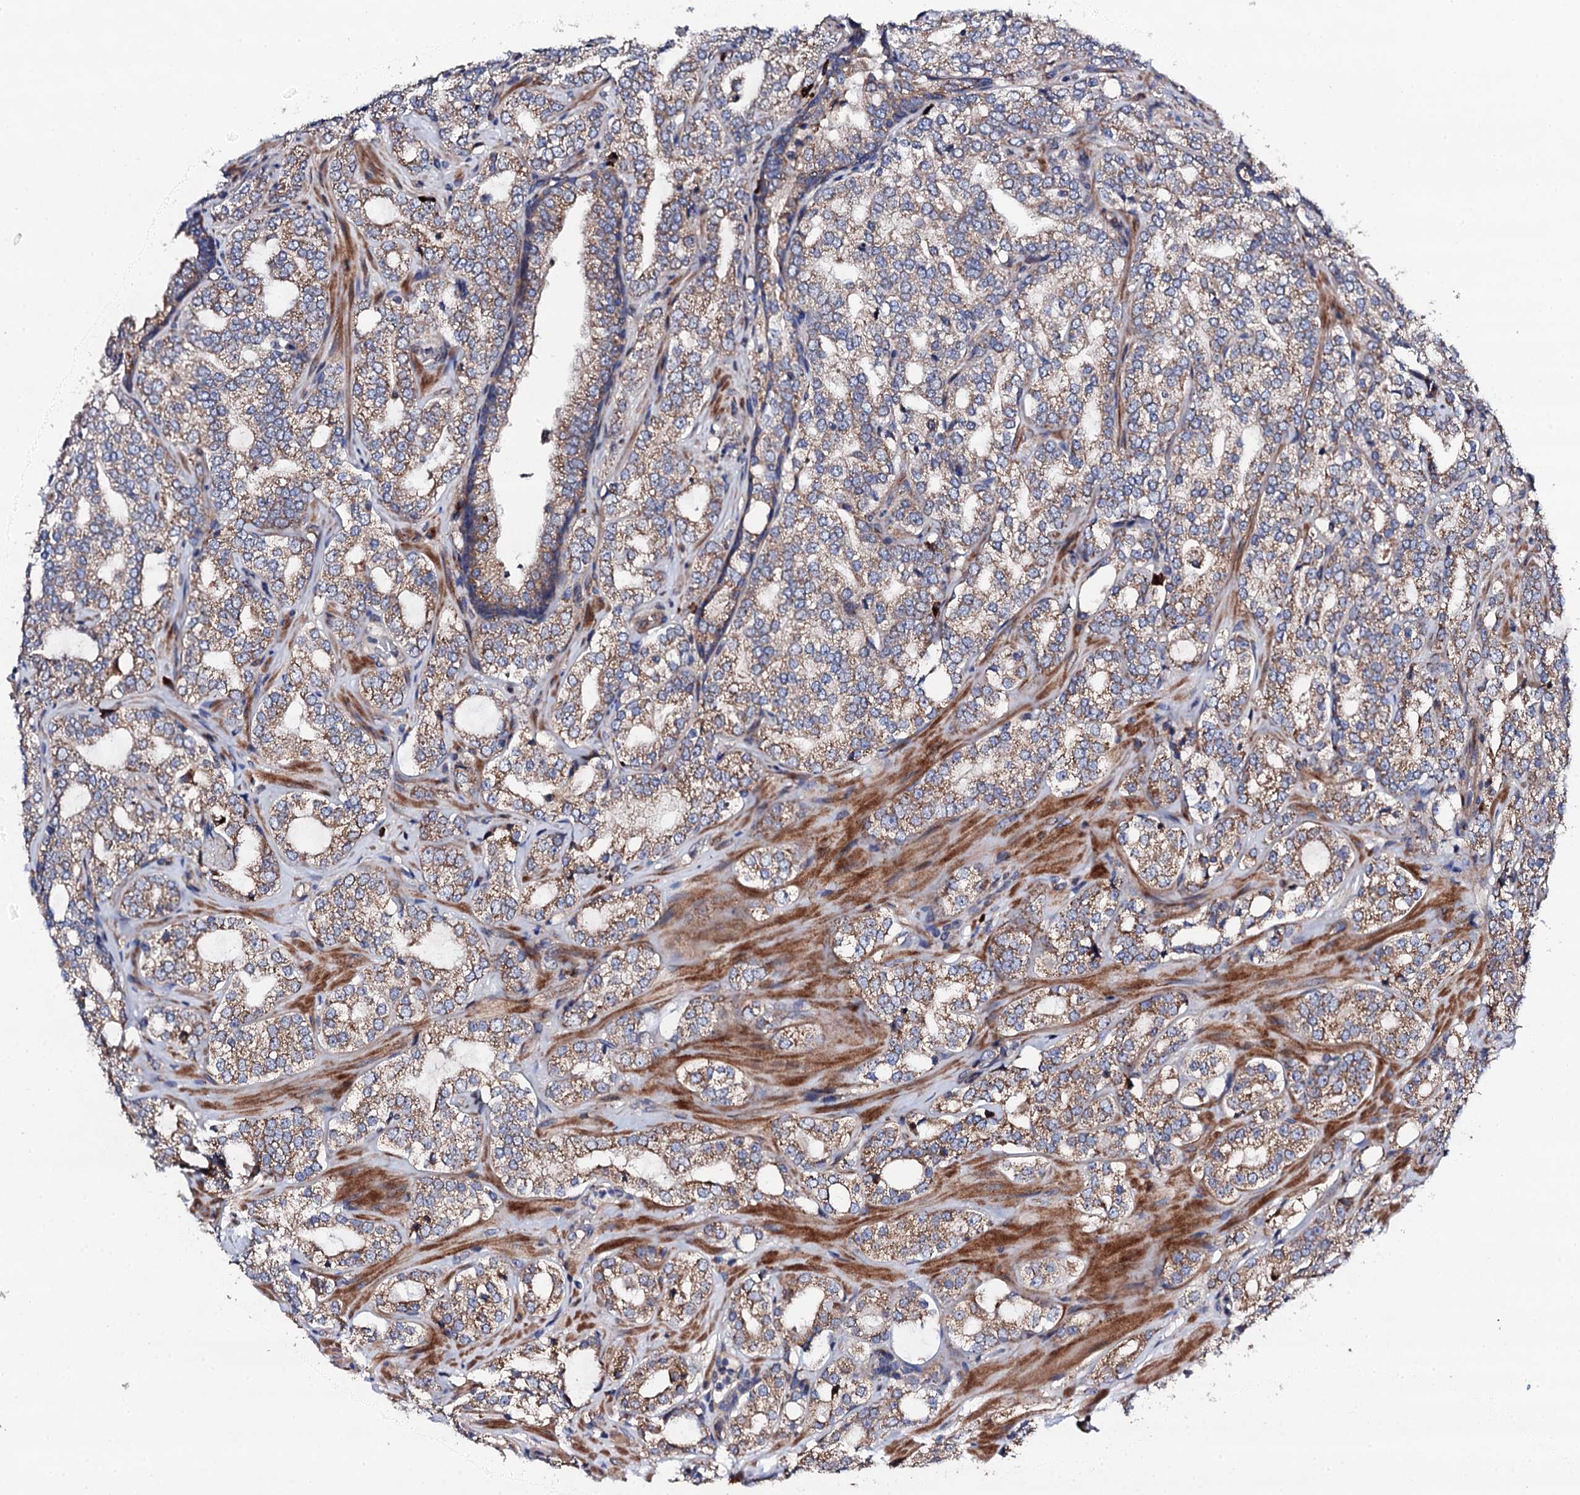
{"staining": {"intensity": "moderate", "quantity": "25%-75%", "location": "cytoplasmic/membranous"}, "tissue": "prostate cancer", "cell_type": "Tumor cells", "image_type": "cancer", "snomed": [{"axis": "morphology", "description": "Adenocarcinoma, High grade"}, {"axis": "topography", "description": "Prostate"}], "caption": "Protein staining by IHC demonstrates moderate cytoplasmic/membranous expression in about 25%-75% of tumor cells in prostate high-grade adenocarcinoma.", "gene": "LIPT2", "patient": {"sex": "male", "age": 64}}